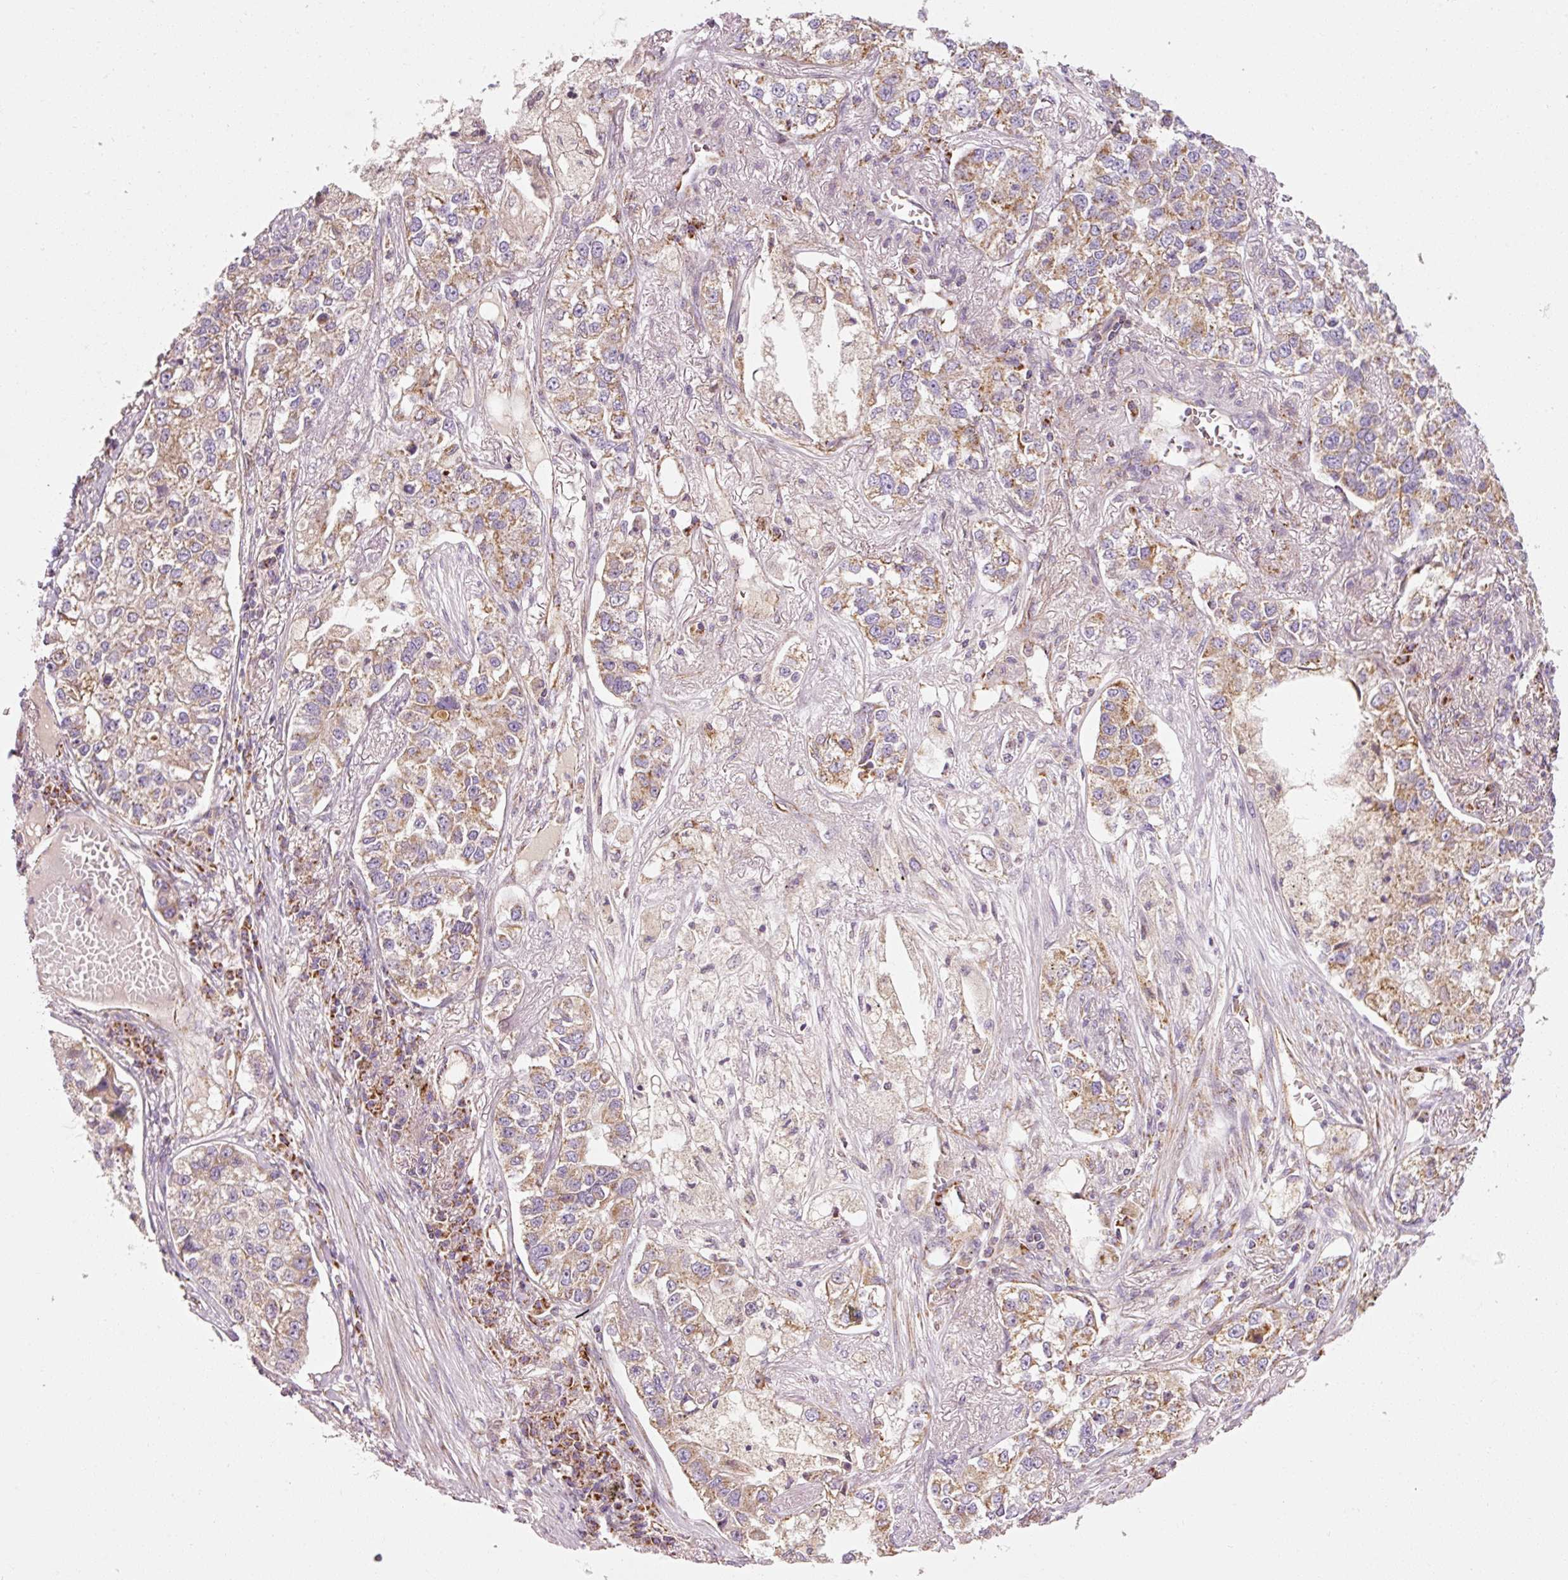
{"staining": {"intensity": "moderate", "quantity": ">75%", "location": "cytoplasmic/membranous"}, "tissue": "lung cancer", "cell_type": "Tumor cells", "image_type": "cancer", "snomed": [{"axis": "morphology", "description": "Adenocarcinoma, NOS"}, {"axis": "topography", "description": "Lung"}], "caption": "Approximately >75% of tumor cells in human lung adenocarcinoma show moderate cytoplasmic/membranous protein staining as visualized by brown immunohistochemical staining.", "gene": "NDUFB4", "patient": {"sex": "male", "age": 49}}